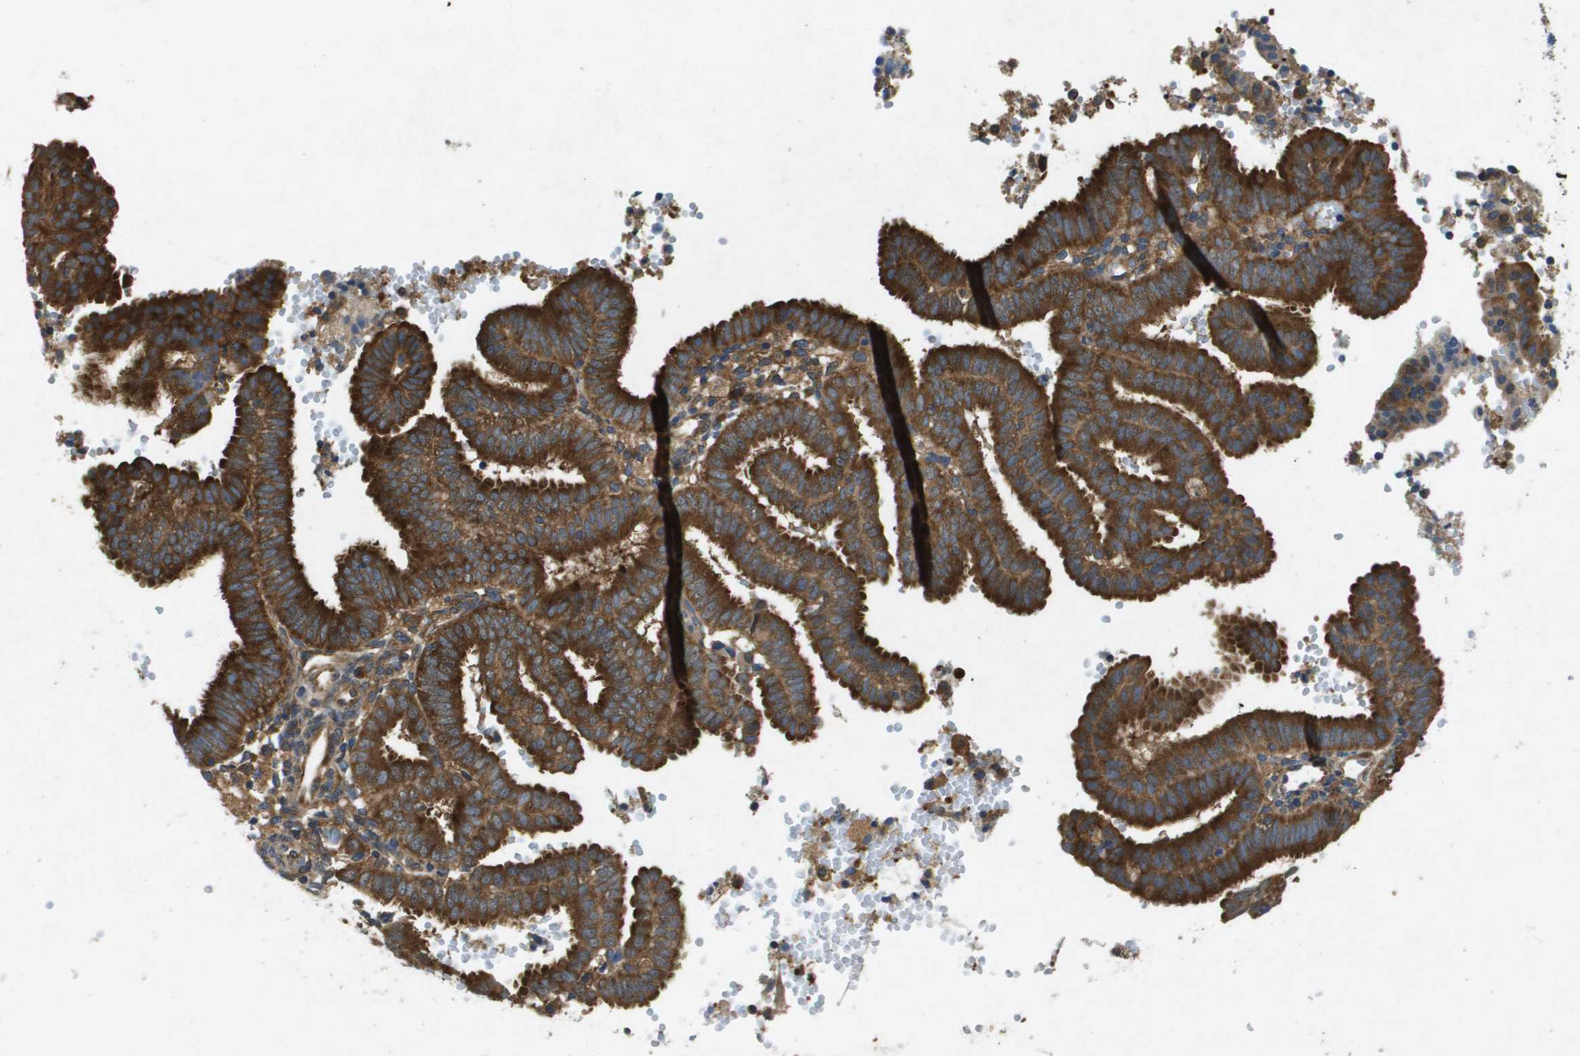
{"staining": {"intensity": "strong", "quantity": ">75%", "location": "cytoplasmic/membranous"}, "tissue": "endometrial cancer", "cell_type": "Tumor cells", "image_type": "cancer", "snomed": [{"axis": "morphology", "description": "Adenocarcinoma, NOS"}, {"axis": "topography", "description": "Endometrium"}], "caption": "A micrograph showing strong cytoplasmic/membranous staining in about >75% of tumor cells in endometrial cancer (adenocarcinoma), as visualized by brown immunohistochemical staining.", "gene": "PTPRT", "patient": {"sex": "female", "age": 58}}